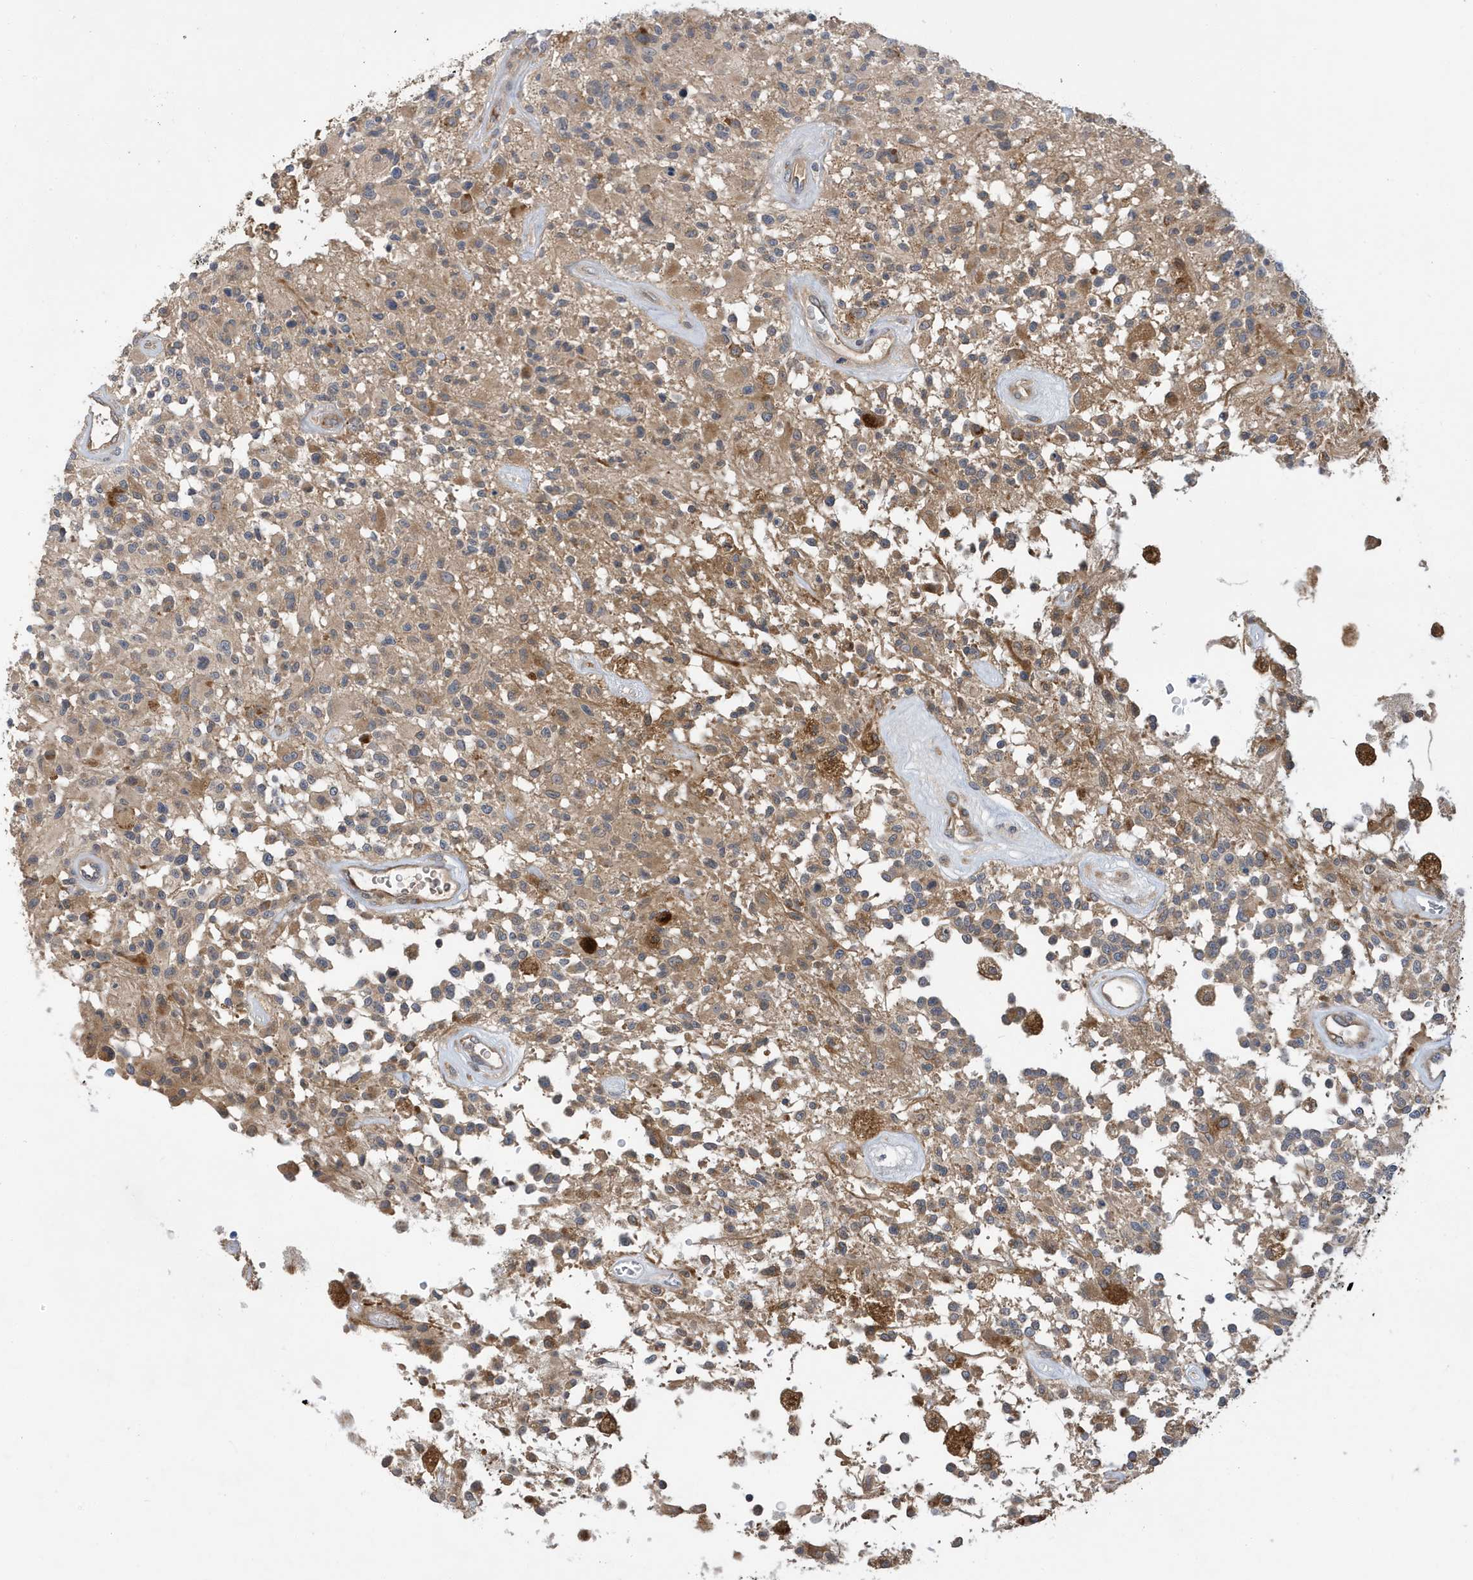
{"staining": {"intensity": "moderate", "quantity": "<25%", "location": "cytoplasmic/membranous"}, "tissue": "glioma", "cell_type": "Tumor cells", "image_type": "cancer", "snomed": [{"axis": "morphology", "description": "Glioma, malignant, High grade"}, {"axis": "morphology", "description": "Glioblastoma, NOS"}, {"axis": "topography", "description": "Brain"}], "caption": "Human glioma stained with a brown dye demonstrates moderate cytoplasmic/membranous positive expression in about <25% of tumor cells.", "gene": "LAPTM4A", "patient": {"sex": "male", "age": 60}}